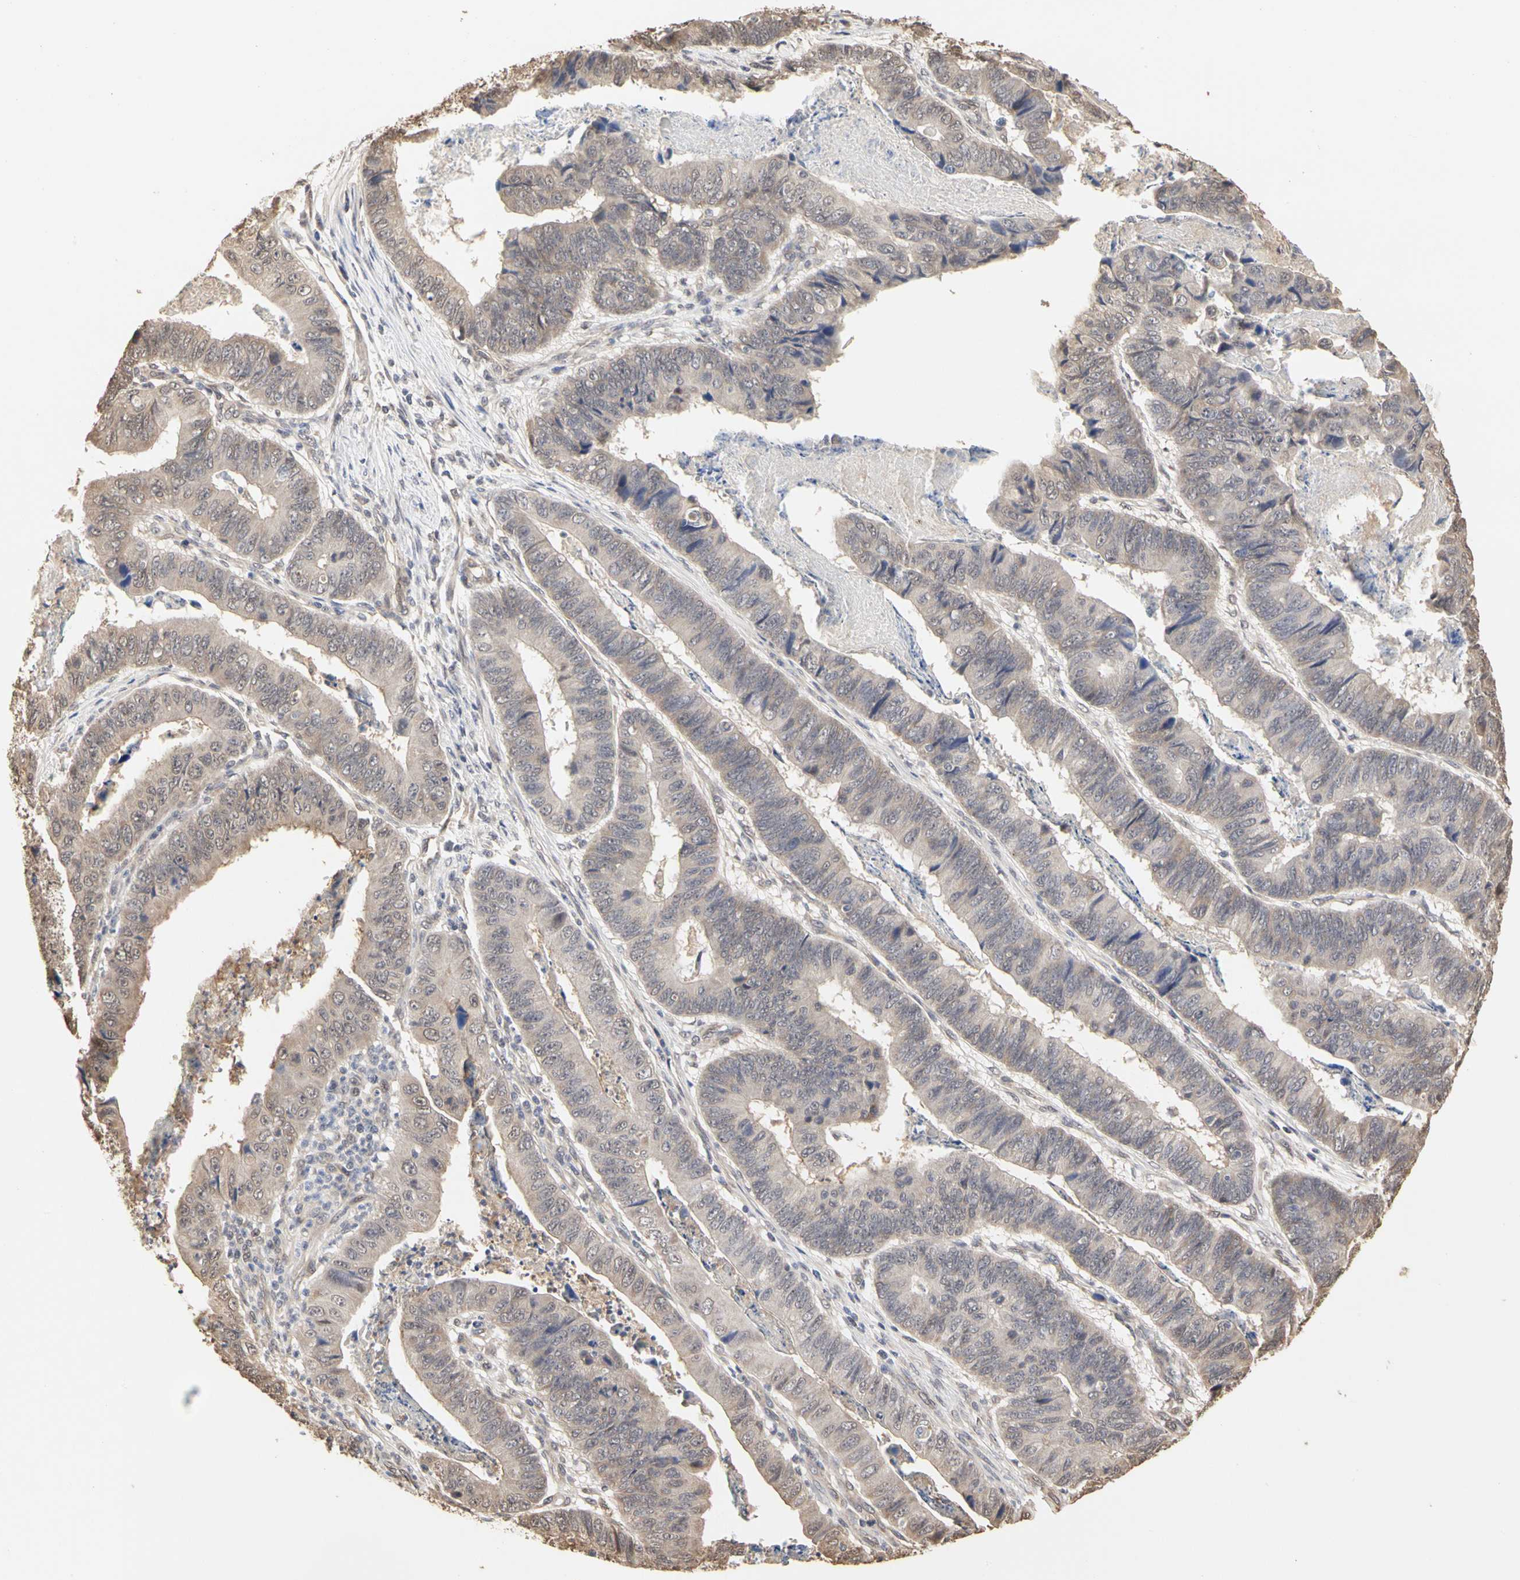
{"staining": {"intensity": "weak", "quantity": ">75%", "location": "cytoplasmic/membranous"}, "tissue": "stomach cancer", "cell_type": "Tumor cells", "image_type": "cancer", "snomed": [{"axis": "morphology", "description": "Adenocarcinoma, NOS"}, {"axis": "topography", "description": "Stomach, lower"}], "caption": "Tumor cells exhibit low levels of weak cytoplasmic/membranous expression in about >75% of cells in stomach adenocarcinoma. (DAB (3,3'-diaminobenzidine) = brown stain, brightfield microscopy at high magnification).", "gene": "TAOK1", "patient": {"sex": "male", "age": 77}}